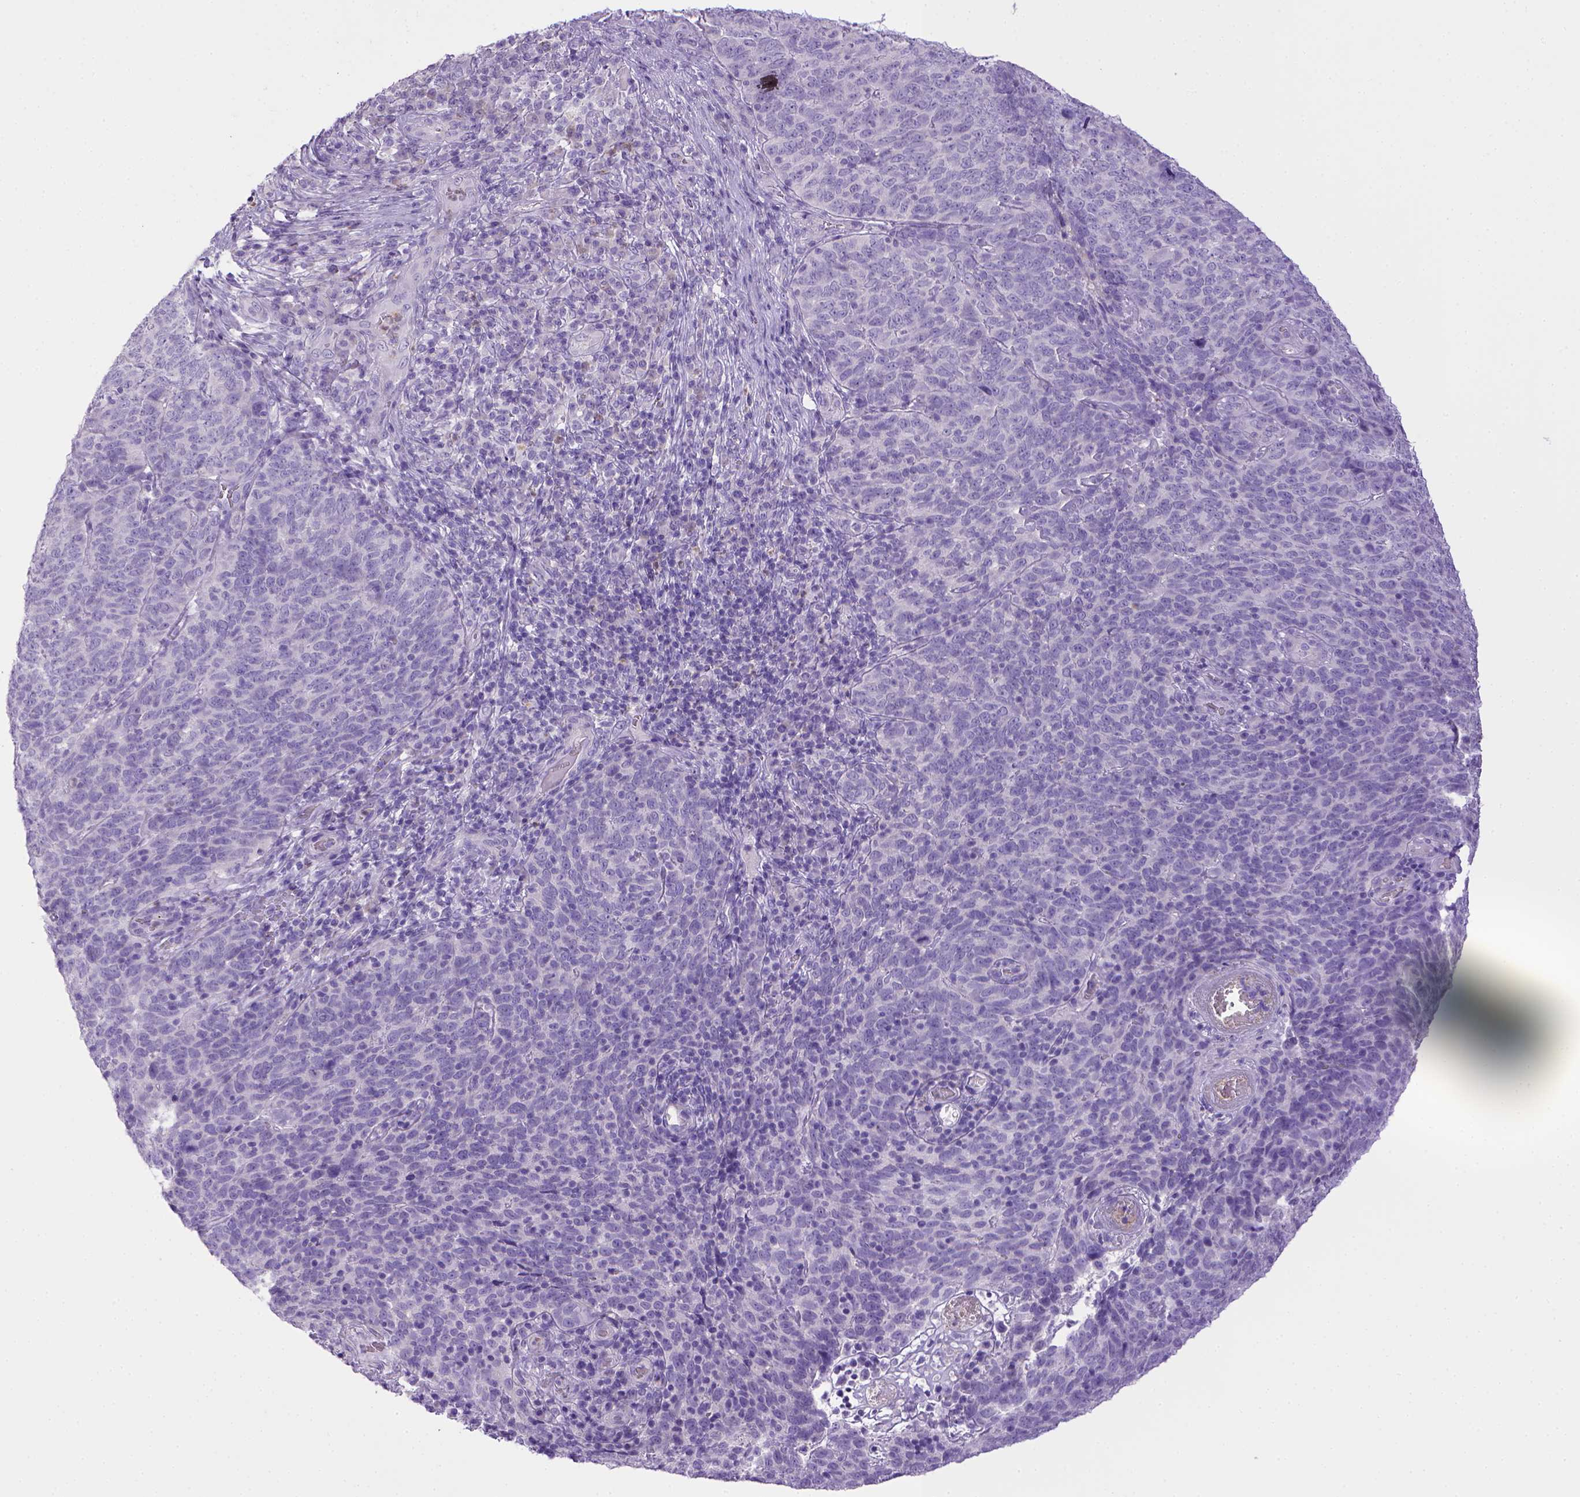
{"staining": {"intensity": "negative", "quantity": "none", "location": "none"}, "tissue": "skin cancer", "cell_type": "Tumor cells", "image_type": "cancer", "snomed": [{"axis": "morphology", "description": "Squamous cell carcinoma, NOS"}, {"axis": "topography", "description": "Skin"}, {"axis": "topography", "description": "Anal"}], "caption": "A micrograph of human skin cancer (squamous cell carcinoma) is negative for staining in tumor cells.", "gene": "BAAT", "patient": {"sex": "female", "age": 51}}